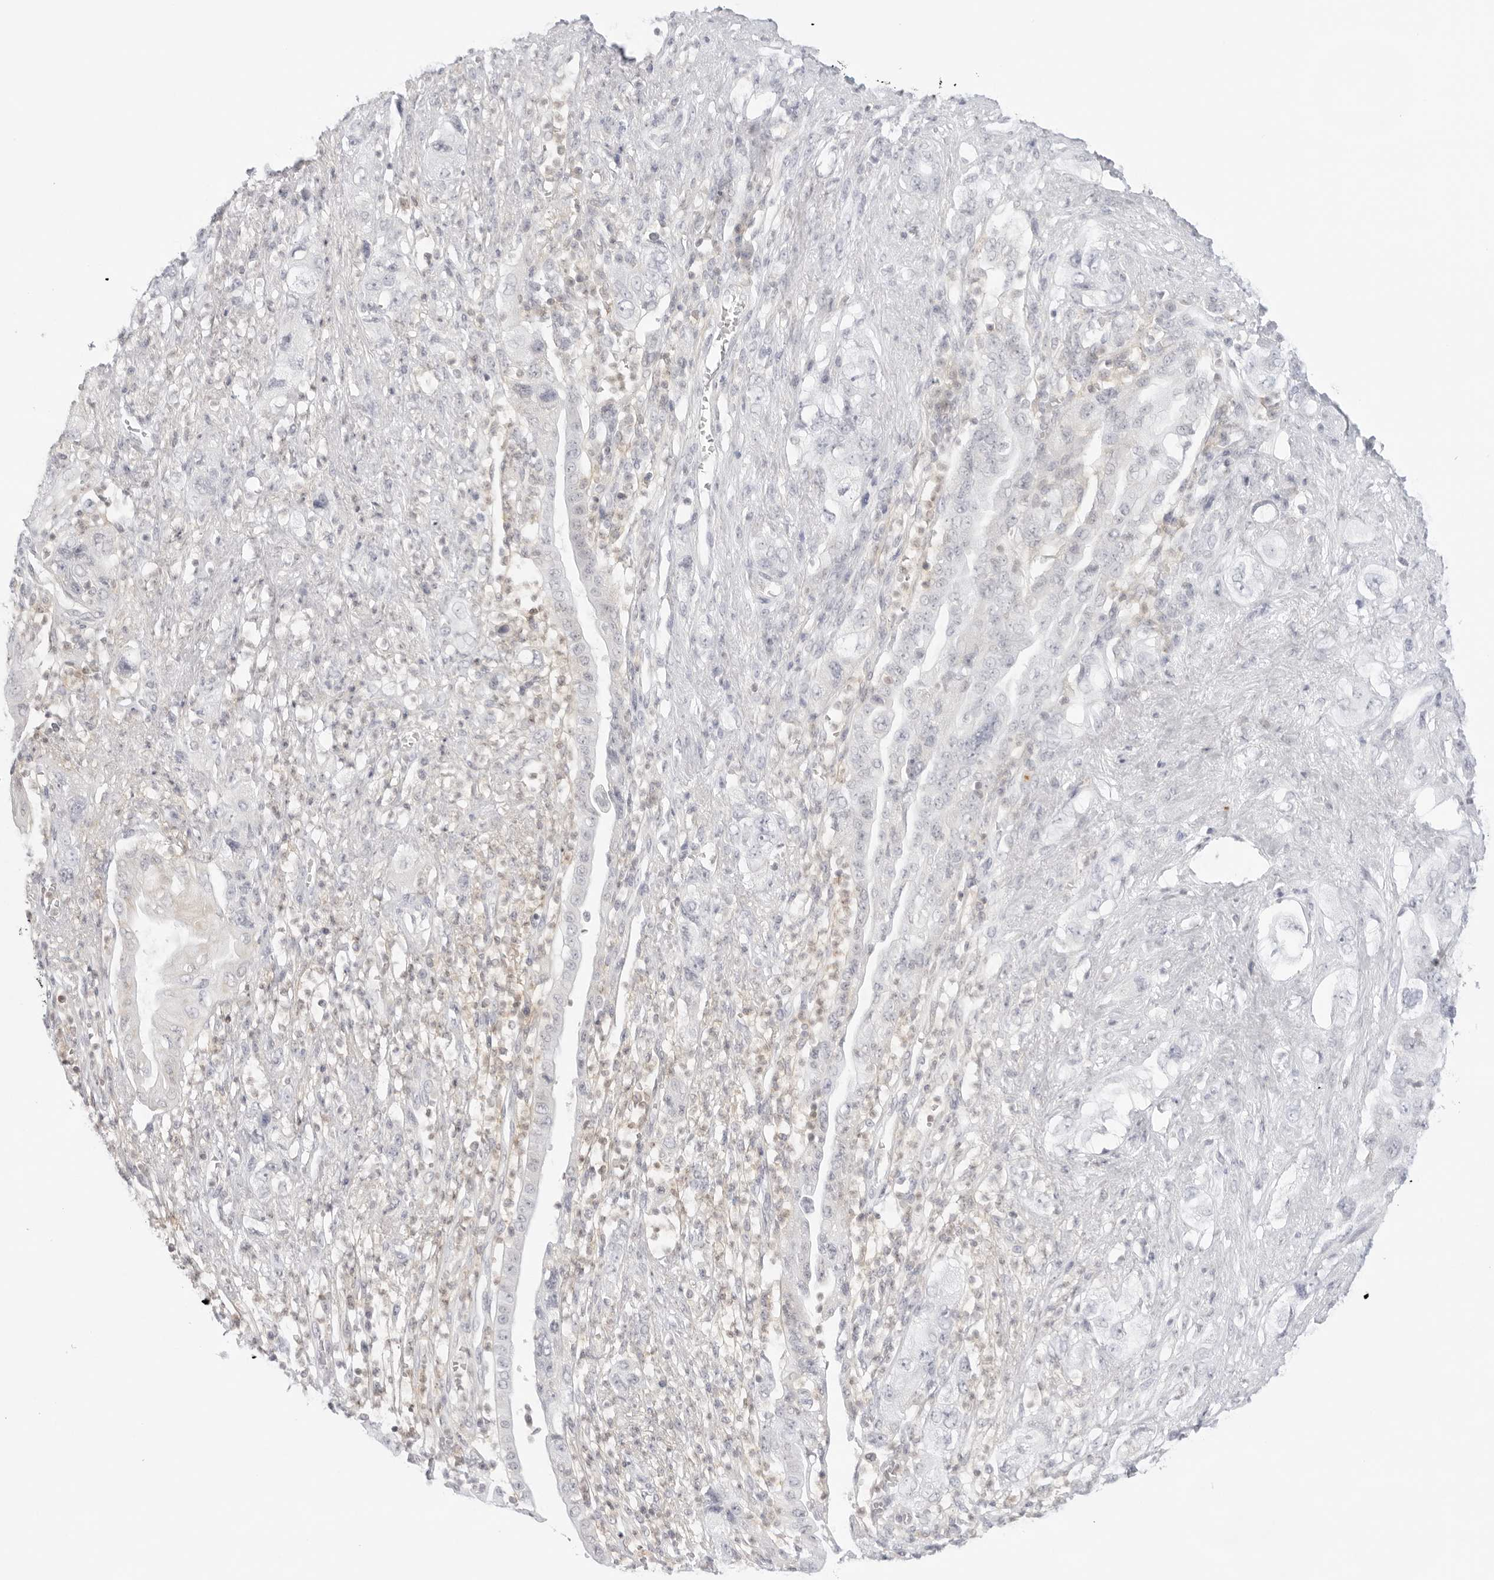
{"staining": {"intensity": "negative", "quantity": "none", "location": "none"}, "tissue": "pancreatic cancer", "cell_type": "Tumor cells", "image_type": "cancer", "snomed": [{"axis": "morphology", "description": "Adenocarcinoma, NOS"}, {"axis": "topography", "description": "Pancreas"}], "caption": "An IHC micrograph of adenocarcinoma (pancreatic) is shown. There is no staining in tumor cells of adenocarcinoma (pancreatic).", "gene": "TNFRSF14", "patient": {"sex": "female", "age": 73}}